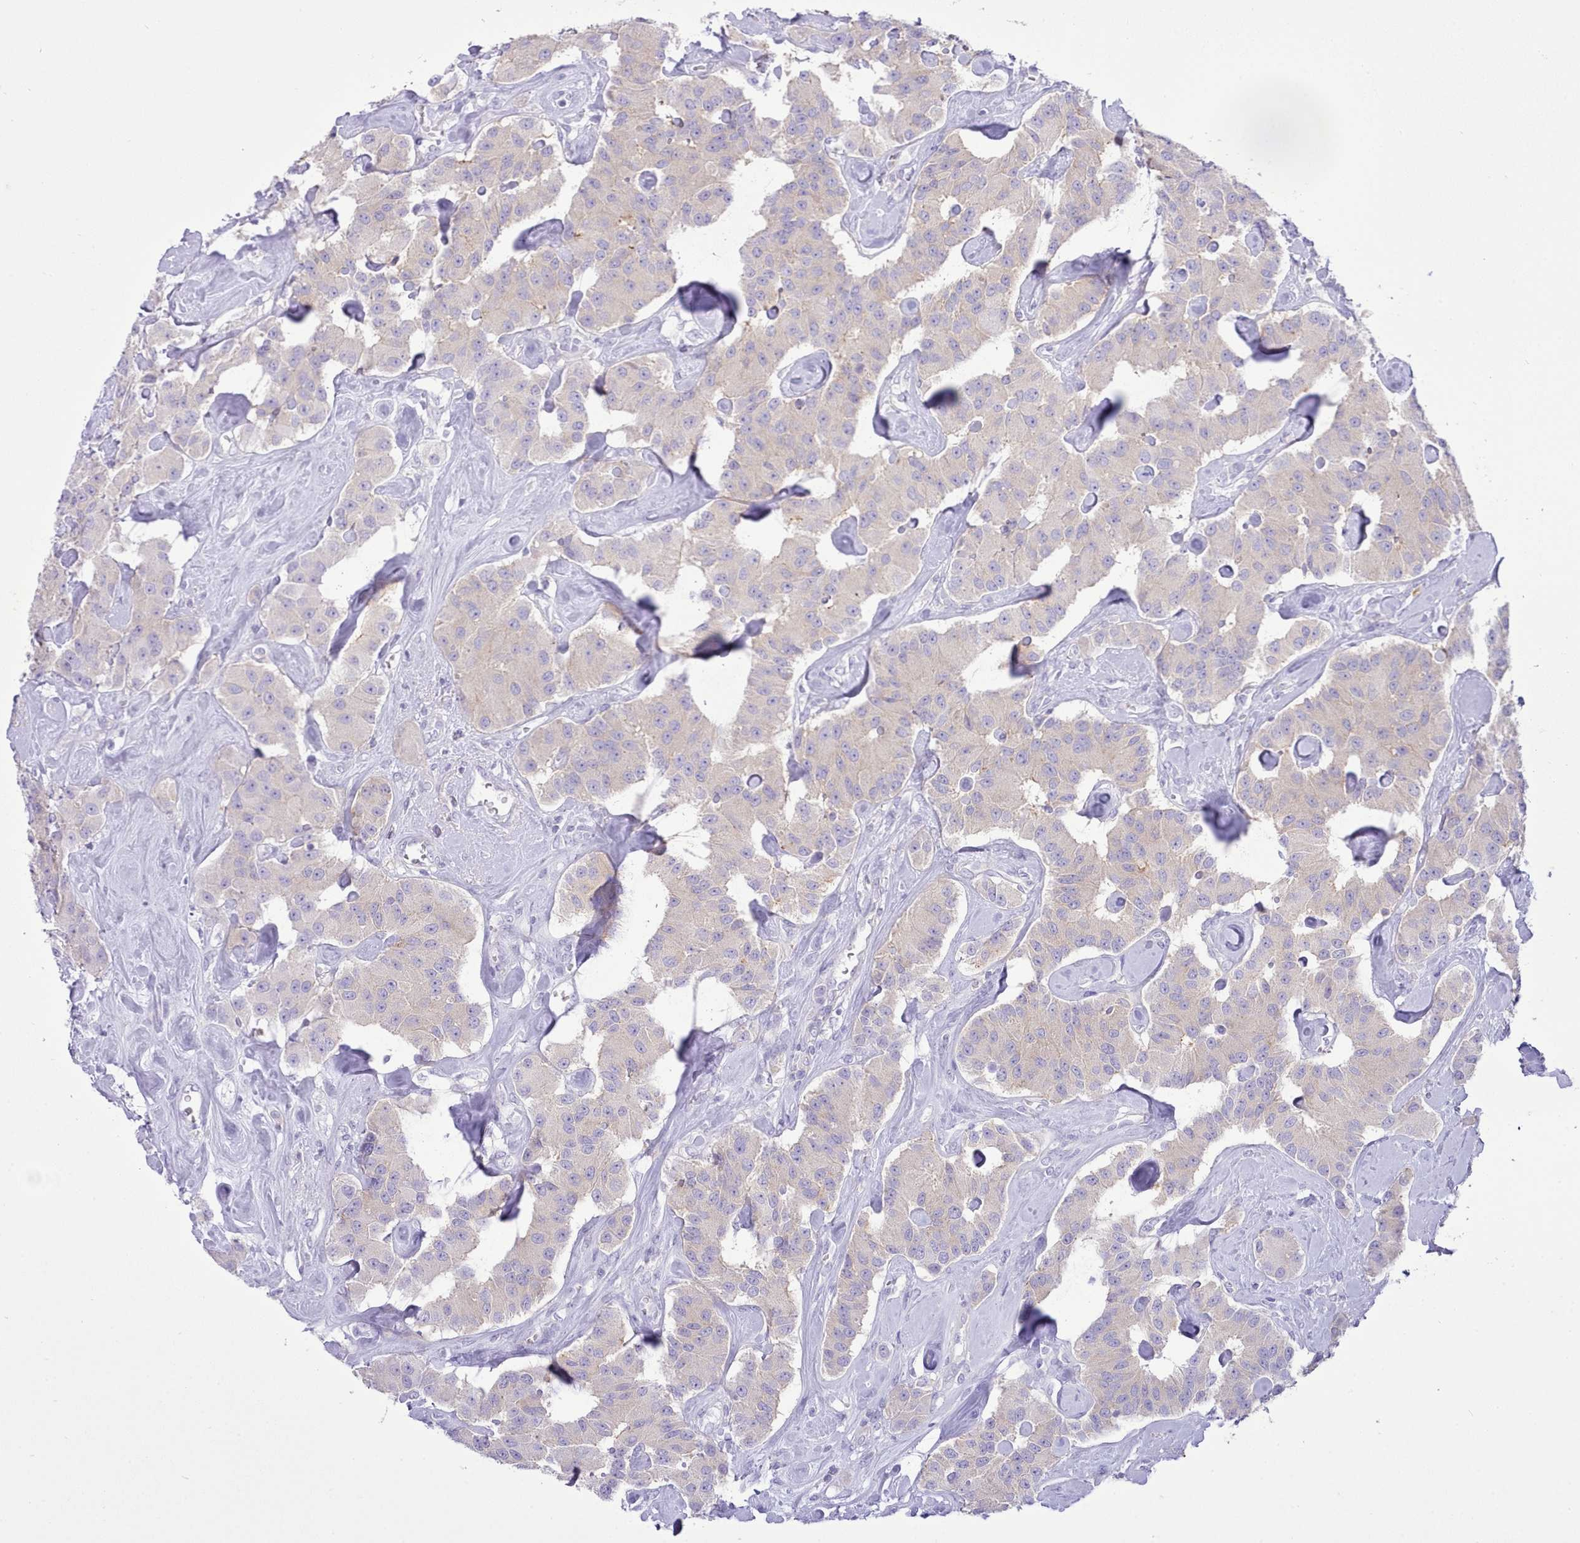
{"staining": {"intensity": "negative", "quantity": "none", "location": "none"}, "tissue": "carcinoid", "cell_type": "Tumor cells", "image_type": "cancer", "snomed": [{"axis": "morphology", "description": "Carcinoid, malignant, NOS"}, {"axis": "topography", "description": "Pancreas"}], "caption": "Tumor cells show no significant expression in carcinoid. (IHC, brightfield microscopy, high magnification).", "gene": "MDFI", "patient": {"sex": "male", "age": 41}}